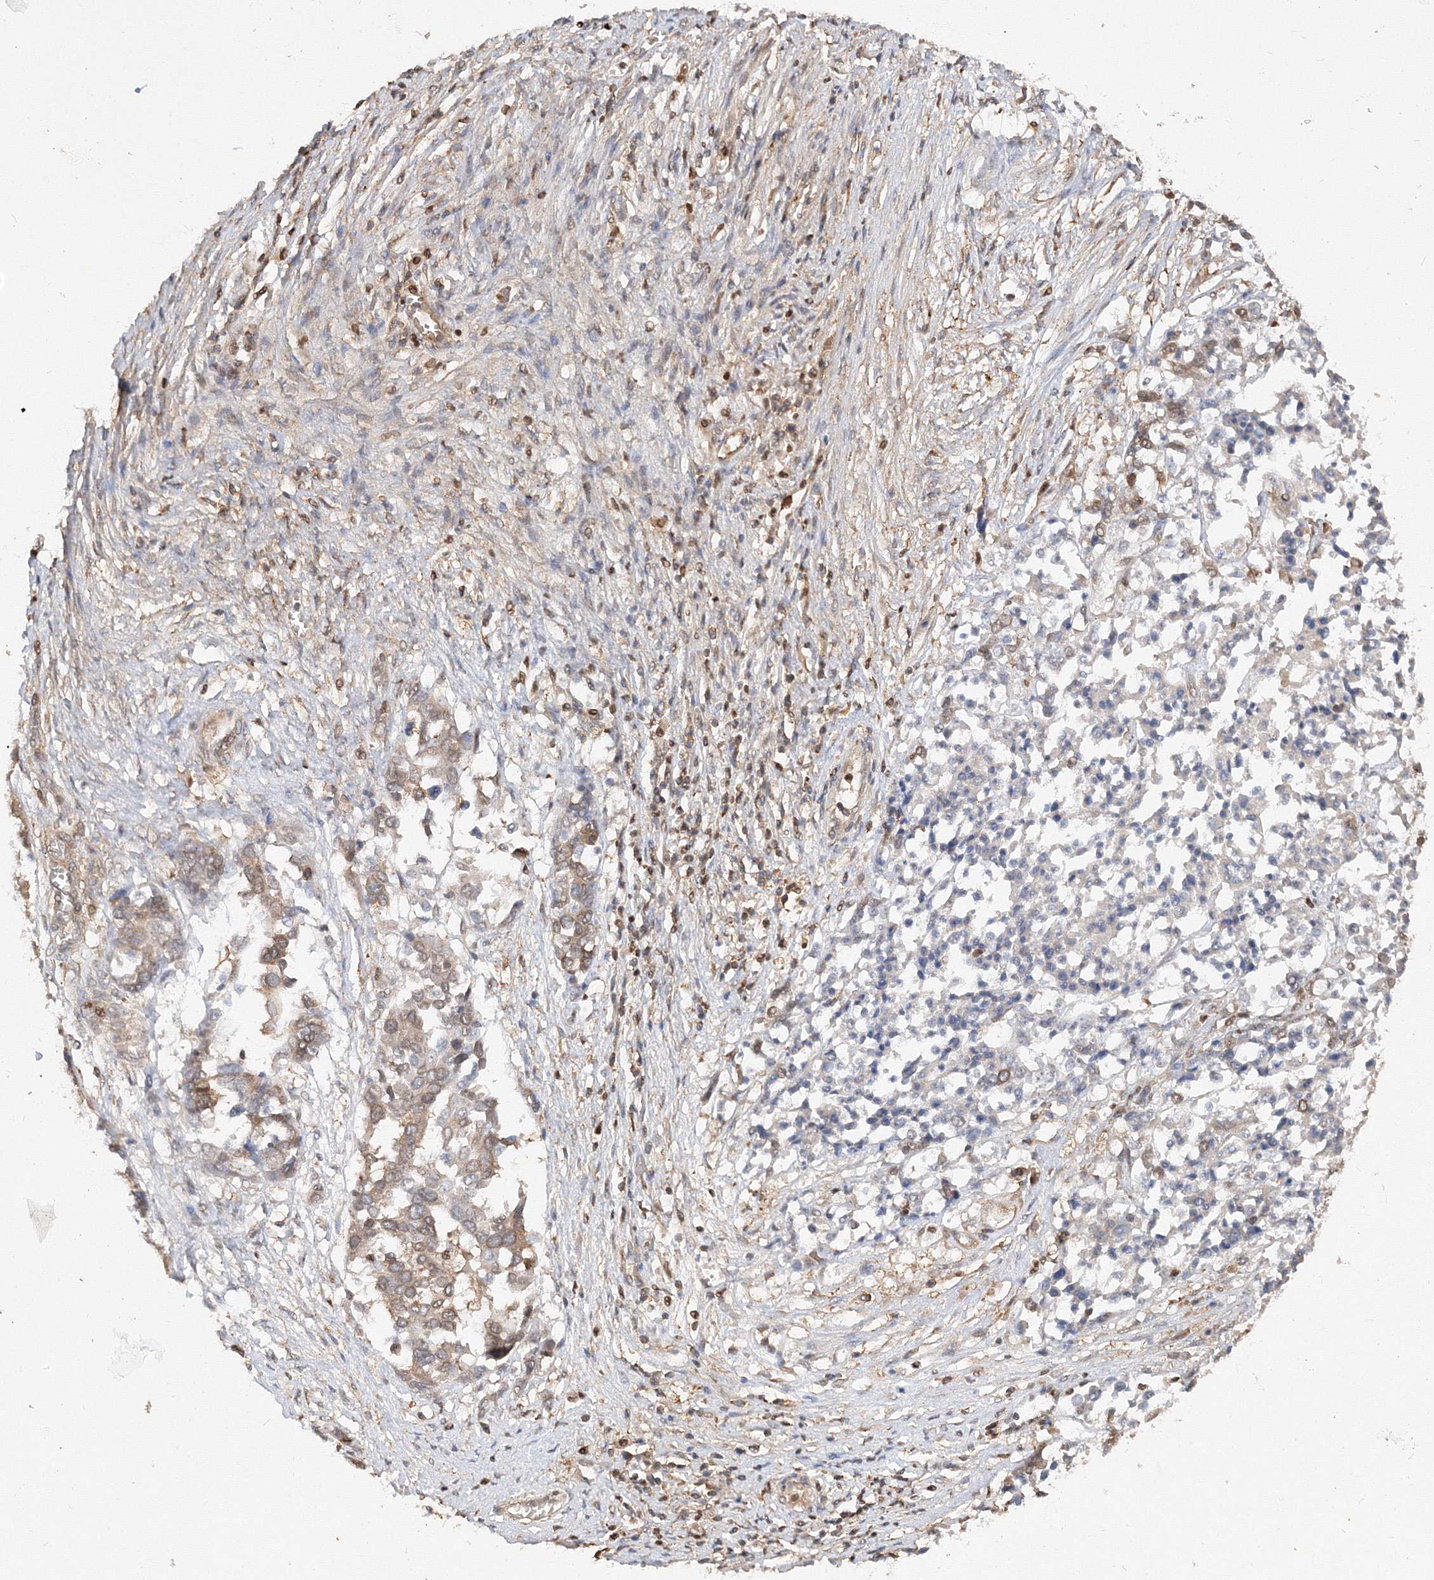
{"staining": {"intensity": "weak", "quantity": ">75%", "location": "cytoplasmic/membranous,nuclear"}, "tissue": "ovarian cancer", "cell_type": "Tumor cells", "image_type": "cancer", "snomed": [{"axis": "morphology", "description": "Cystadenocarcinoma, serous, NOS"}, {"axis": "topography", "description": "Ovary"}], "caption": "Weak cytoplasmic/membranous and nuclear staining is appreciated in approximately >75% of tumor cells in ovarian cancer.", "gene": "TMEM50B", "patient": {"sex": "female", "age": 44}}